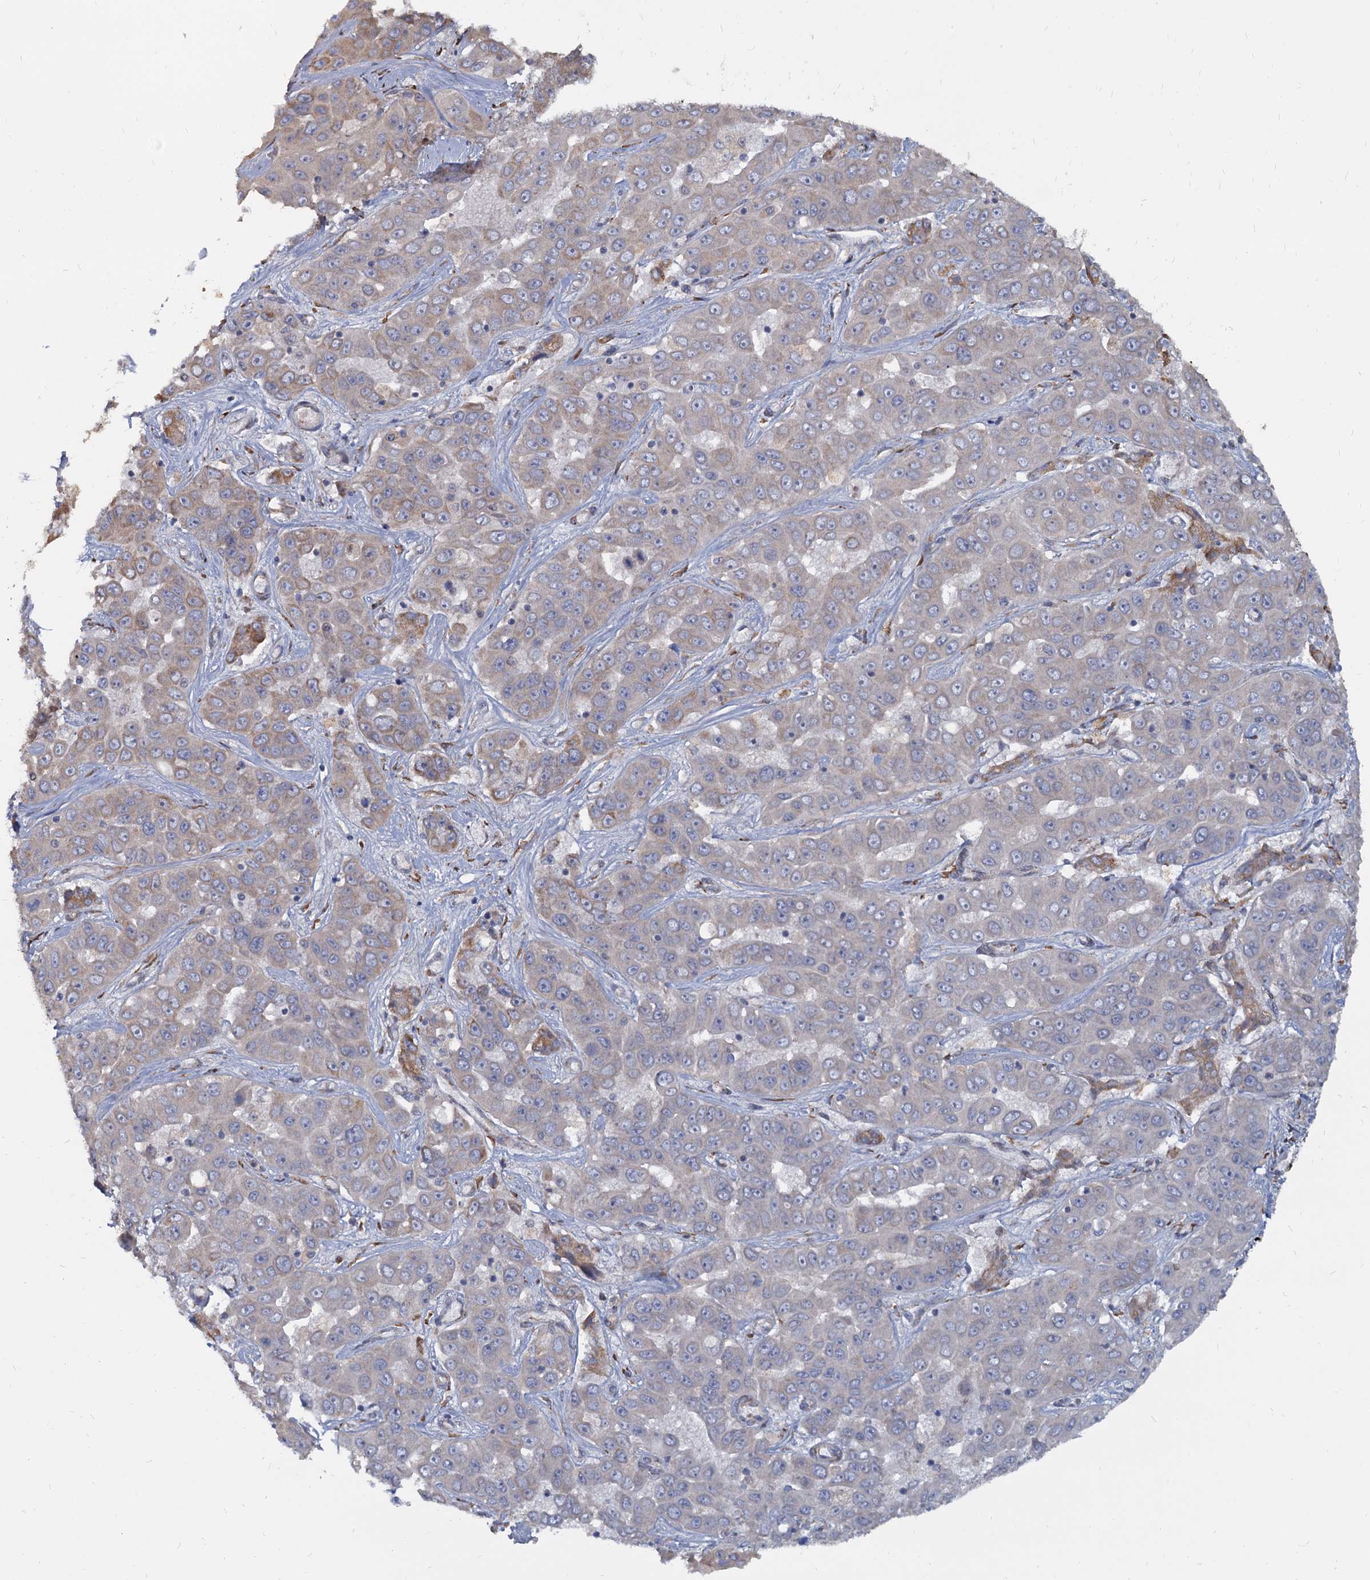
{"staining": {"intensity": "moderate", "quantity": "<25%", "location": "cytoplasmic/membranous"}, "tissue": "liver cancer", "cell_type": "Tumor cells", "image_type": "cancer", "snomed": [{"axis": "morphology", "description": "Cholangiocarcinoma"}, {"axis": "topography", "description": "Liver"}], "caption": "A low amount of moderate cytoplasmic/membranous staining is appreciated in about <25% of tumor cells in cholangiocarcinoma (liver) tissue. (Stains: DAB (3,3'-diaminobenzidine) in brown, nuclei in blue, Microscopy: brightfield microscopy at high magnification).", "gene": "LRRC51", "patient": {"sex": "female", "age": 52}}